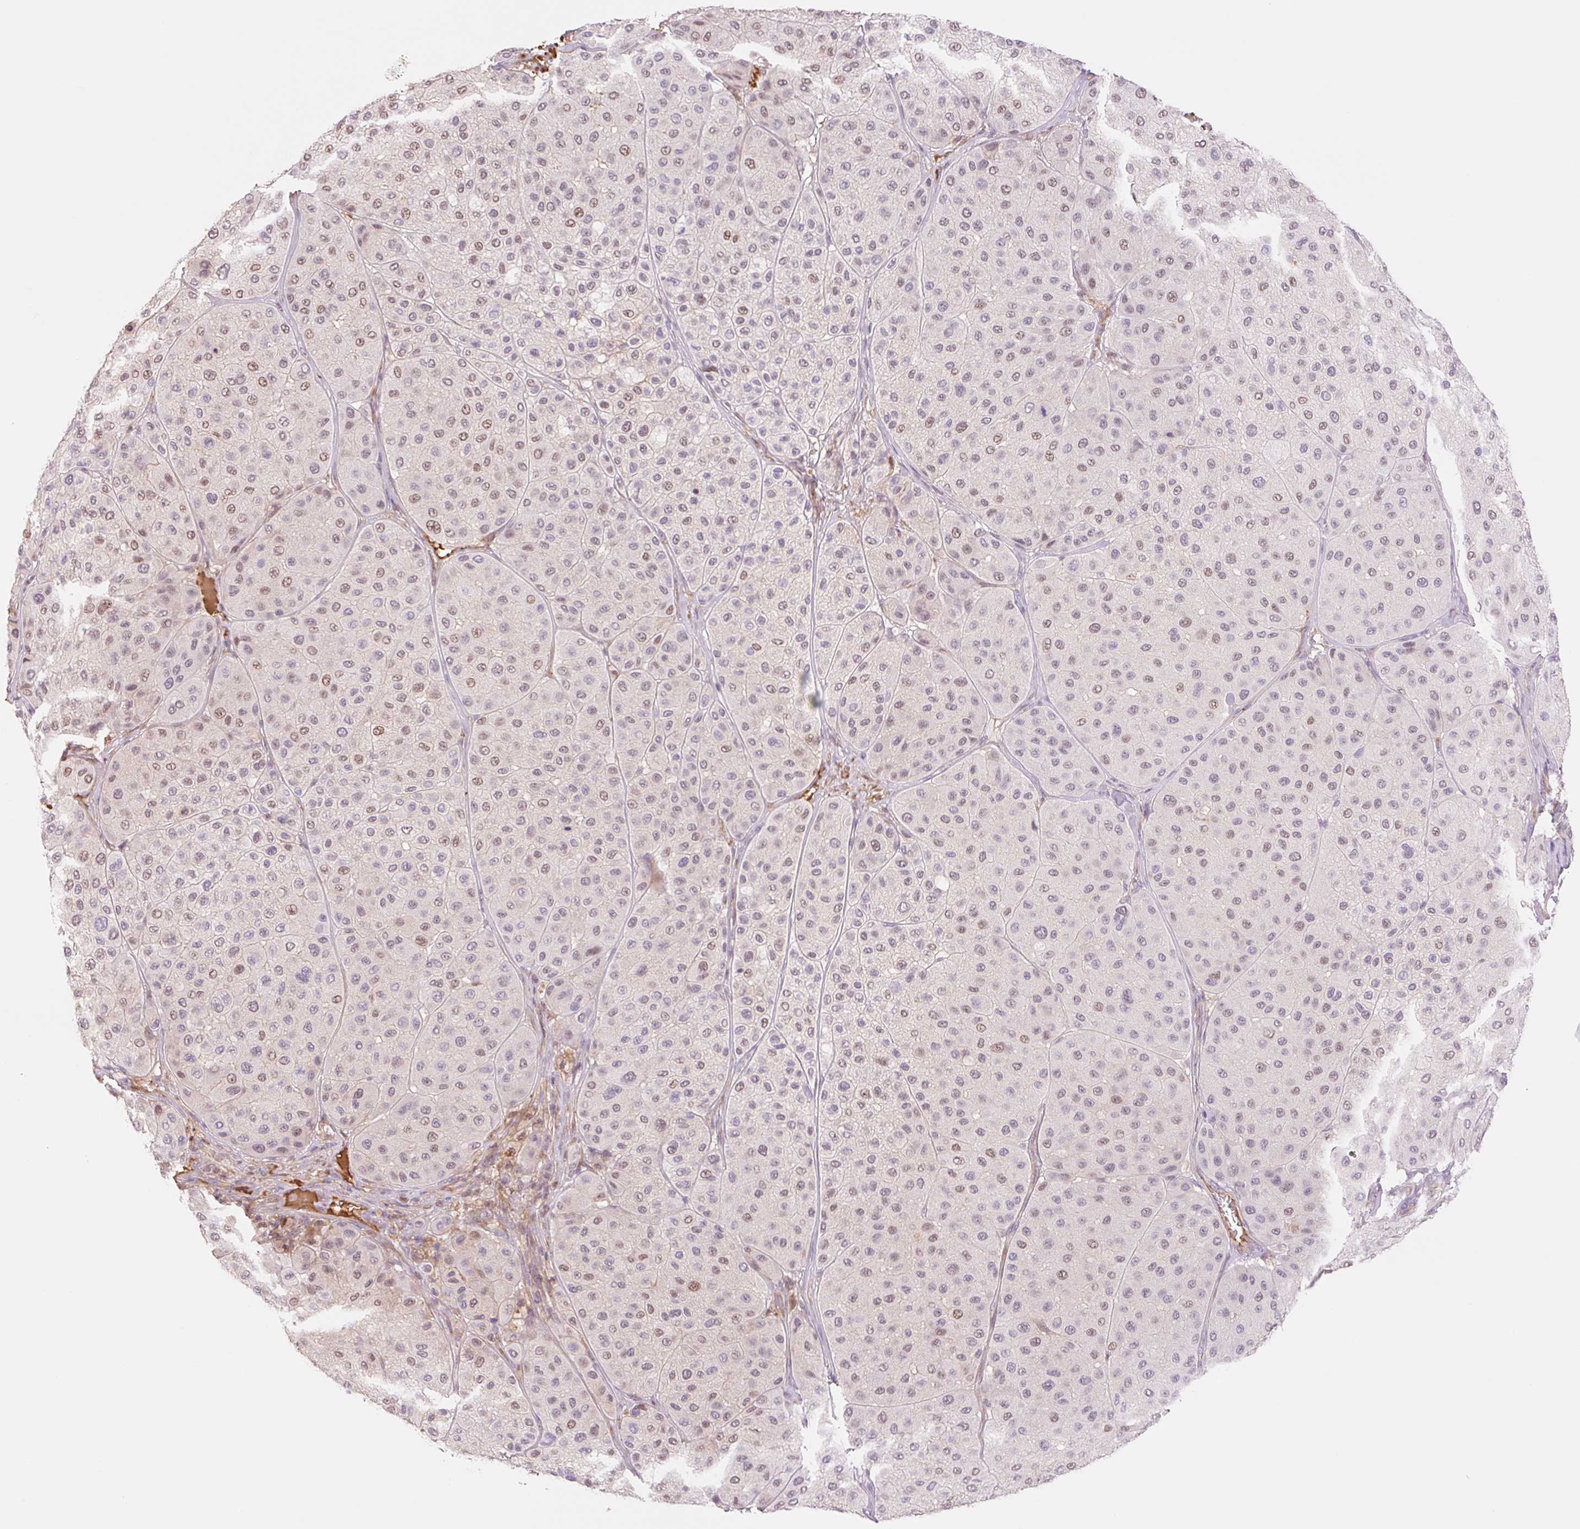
{"staining": {"intensity": "weak", "quantity": ">75%", "location": "nuclear"}, "tissue": "melanoma", "cell_type": "Tumor cells", "image_type": "cancer", "snomed": [{"axis": "morphology", "description": "Malignant melanoma, Metastatic site"}, {"axis": "topography", "description": "Smooth muscle"}], "caption": "This micrograph demonstrates immunohistochemistry staining of melanoma, with low weak nuclear positivity in about >75% of tumor cells.", "gene": "HEBP1", "patient": {"sex": "male", "age": 41}}